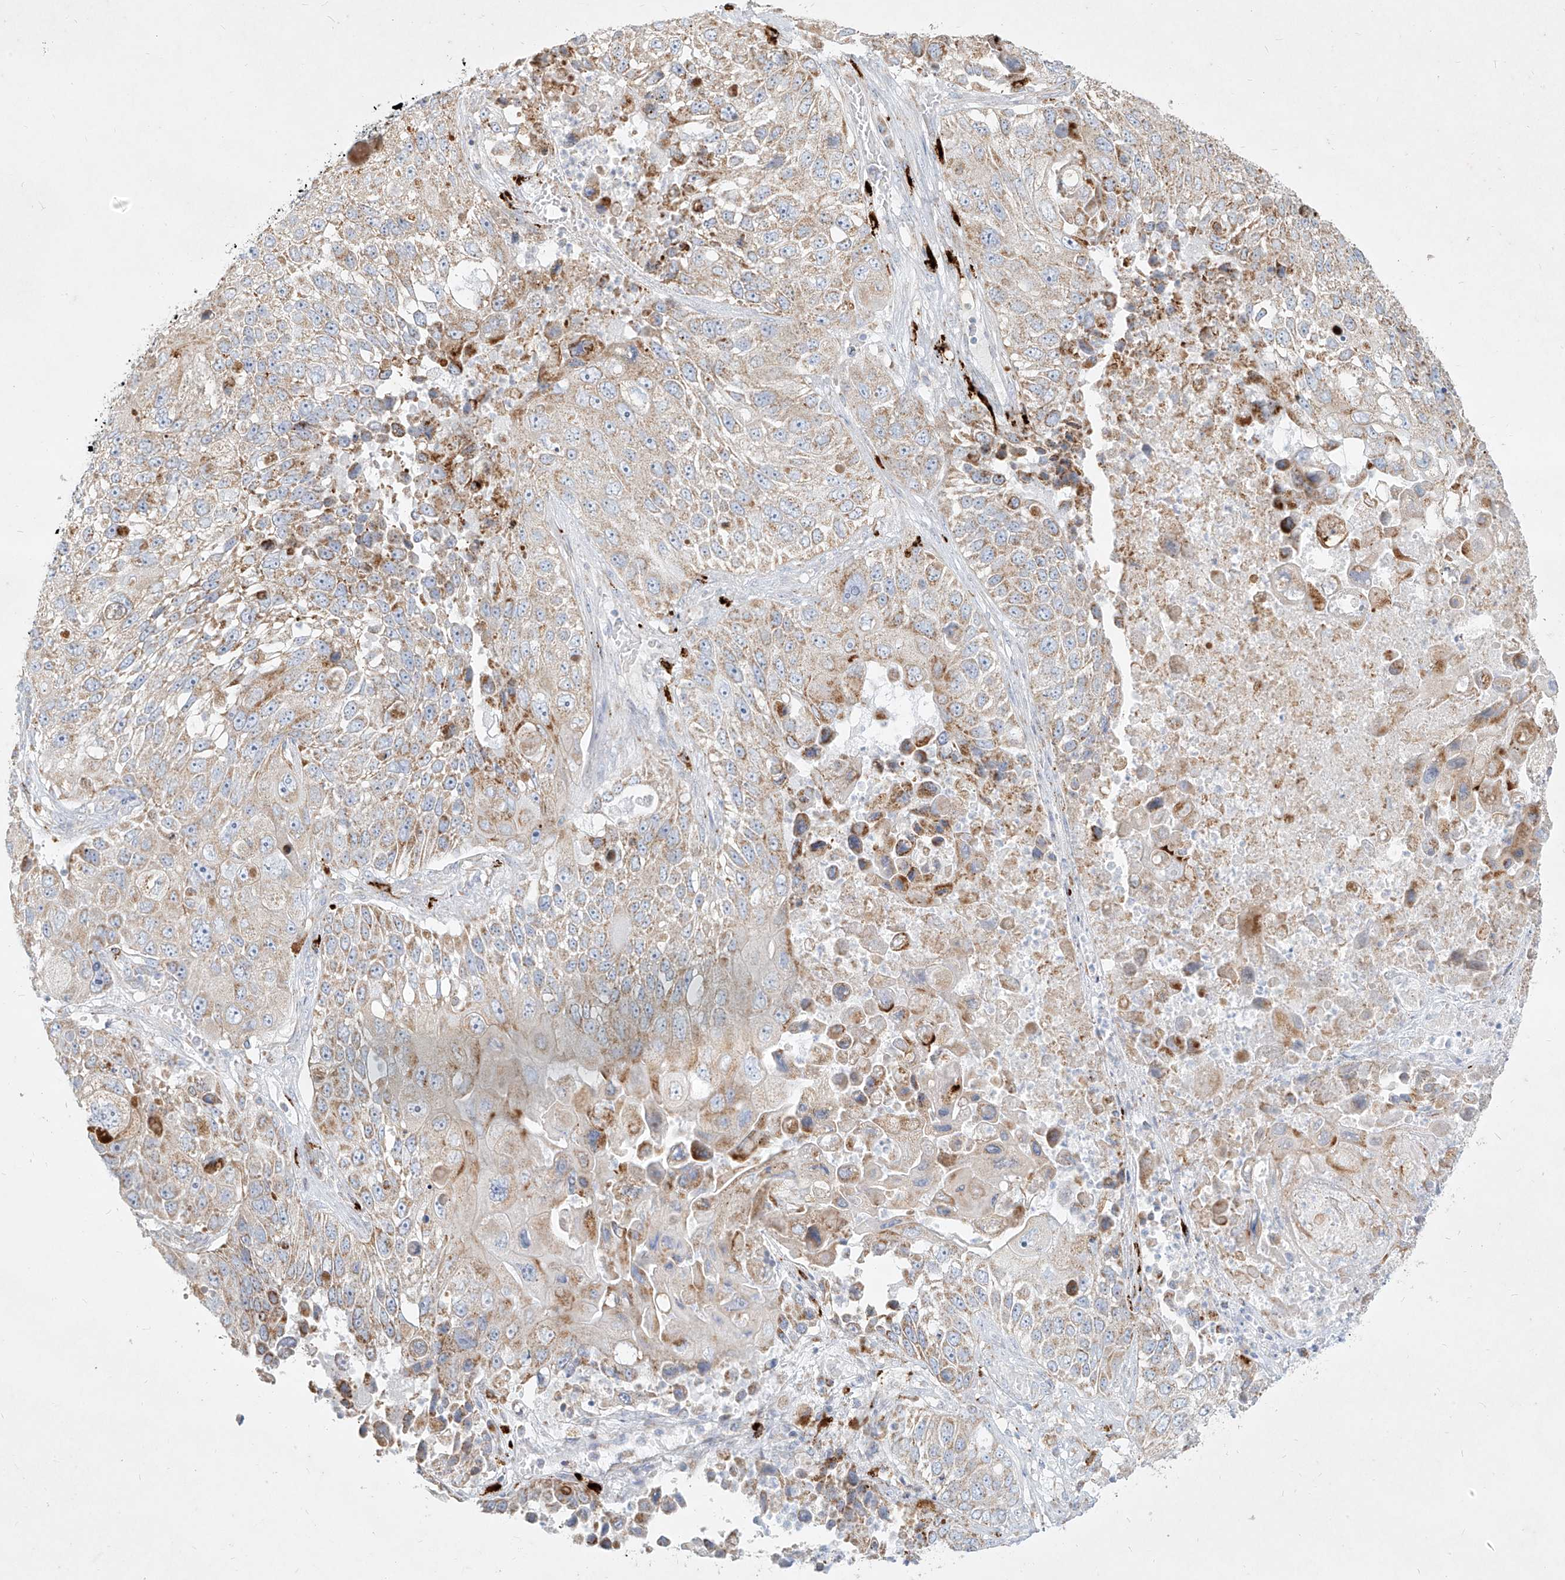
{"staining": {"intensity": "moderate", "quantity": "25%-75%", "location": "cytoplasmic/membranous"}, "tissue": "lung cancer", "cell_type": "Tumor cells", "image_type": "cancer", "snomed": [{"axis": "morphology", "description": "Squamous cell carcinoma, NOS"}, {"axis": "topography", "description": "Lung"}], "caption": "Immunohistochemical staining of lung cancer reveals medium levels of moderate cytoplasmic/membranous protein positivity in about 25%-75% of tumor cells. (DAB = brown stain, brightfield microscopy at high magnification).", "gene": "MTX2", "patient": {"sex": "male", "age": 61}}